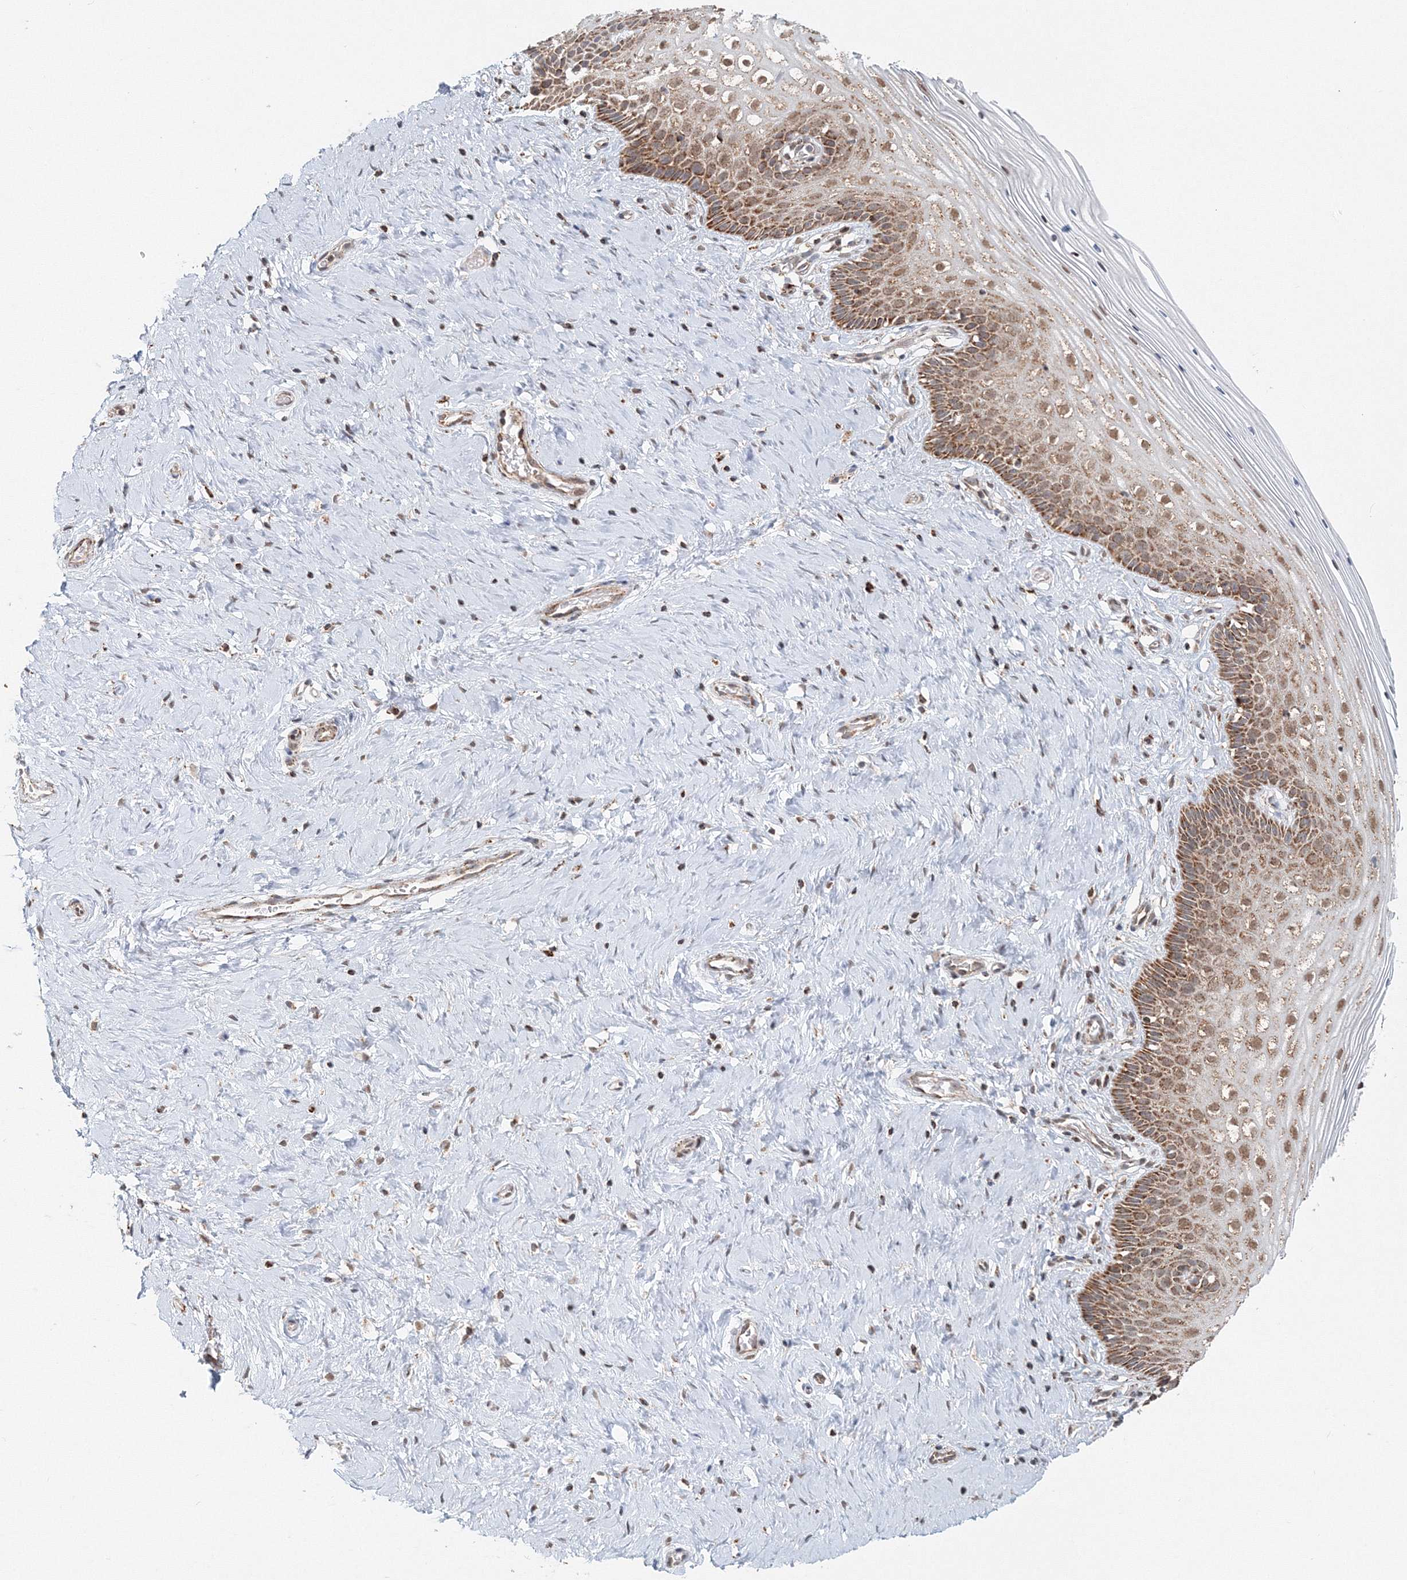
{"staining": {"intensity": "moderate", "quantity": ">75%", "location": "cytoplasmic/membranous"}, "tissue": "cervix", "cell_type": "Glandular cells", "image_type": "normal", "snomed": [{"axis": "morphology", "description": "Normal tissue, NOS"}, {"axis": "topography", "description": "Cervix"}], "caption": "The immunohistochemical stain highlights moderate cytoplasmic/membranous expression in glandular cells of unremarkable cervix. (IHC, brightfield microscopy, high magnification).", "gene": "PSMD6", "patient": {"sex": "female", "age": 33}}